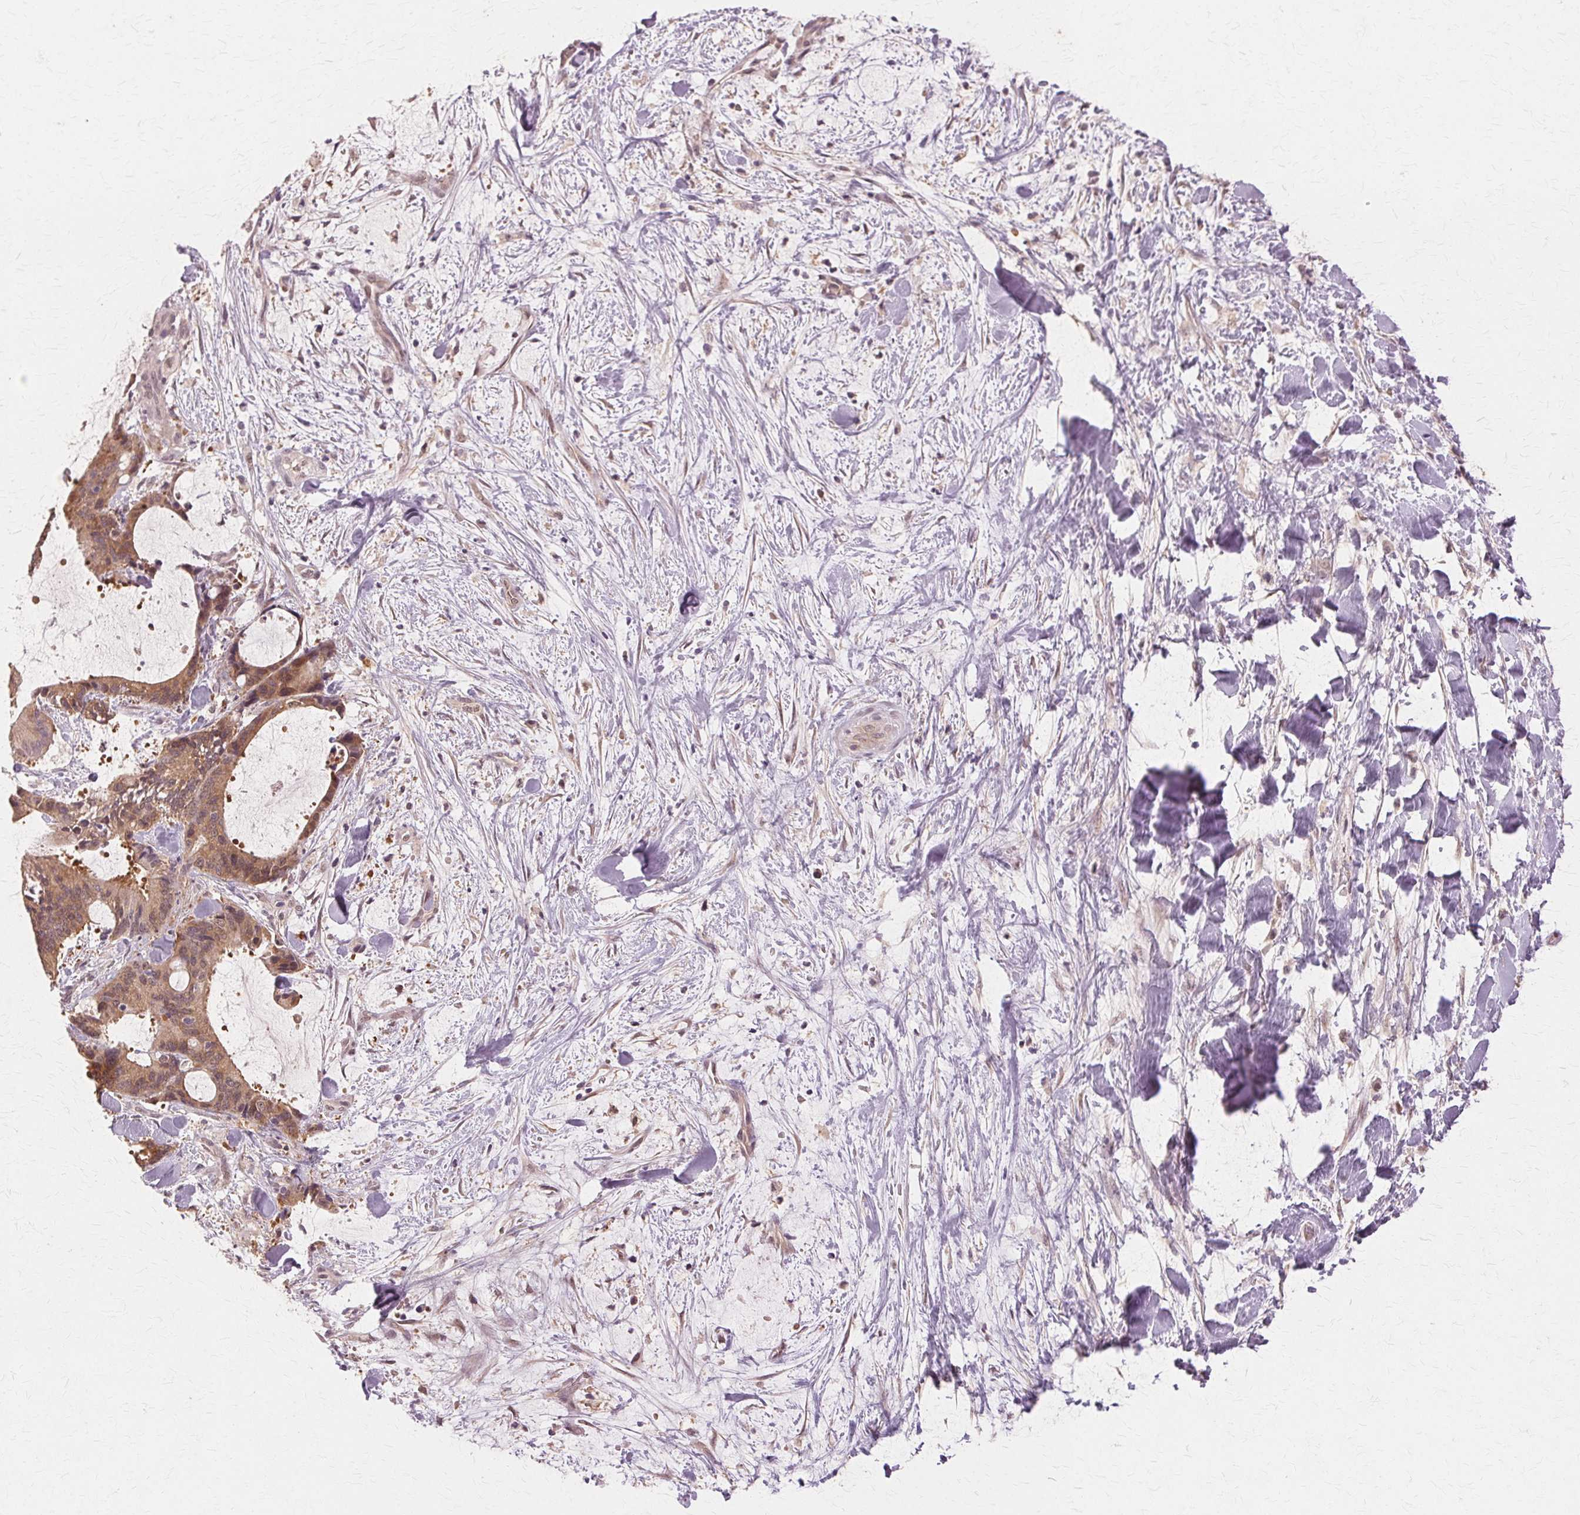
{"staining": {"intensity": "moderate", "quantity": ">75%", "location": "cytoplasmic/membranous,nuclear"}, "tissue": "liver cancer", "cell_type": "Tumor cells", "image_type": "cancer", "snomed": [{"axis": "morphology", "description": "Cholangiocarcinoma"}, {"axis": "topography", "description": "Liver"}], "caption": "Protein staining of liver cancer (cholangiocarcinoma) tissue demonstrates moderate cytoplasmic/membranous and nuclear staining in about >75% of tumor cells. (brown staining indicates protein expression, while blue staining denotes nuclei).", "gene": "PRMT5", "patient": {"sex": "female", "age": 73}}